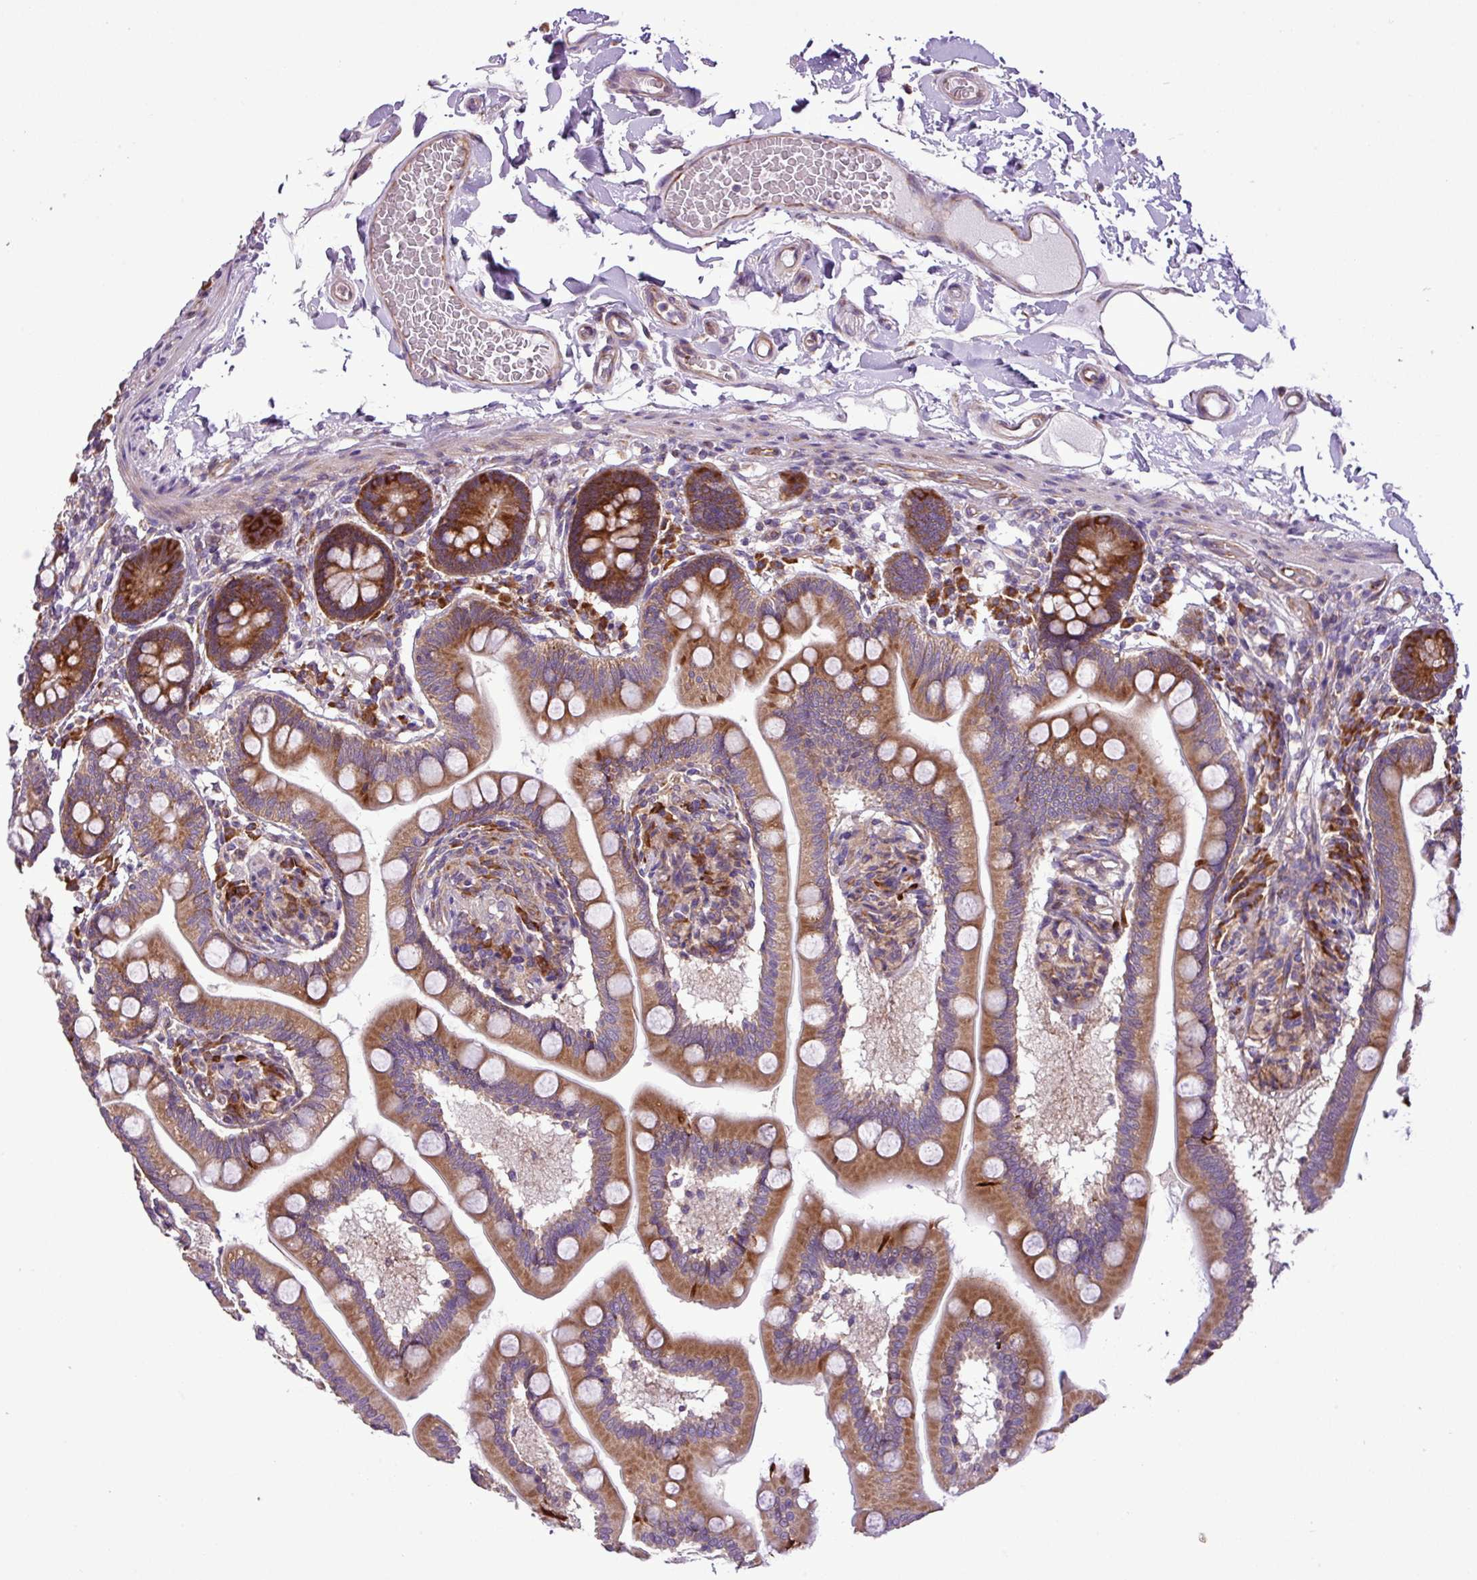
{"staining": {"intensity": "strong", "quantity": ">75%", "location": "cytoplasmic/membranous"}, "tissue": "small intestine", "cell_type": "Glandular cells", "image_type": "normal", "snomed": [{"axis": "morphology", "description": "Normal tissue, NOS"}, {"axis": "topography", "description": "Small intestine"}], "caption": "Strong cytoplasmic/membranous protein expression is appreciated in approximately >75% of glandular cells in small intestine. The staining was performed using DAB to visualize the protein expression in brown, while the nuclei were stained in blue with hematoxylin (Magnification: 20x).", "gene": "RPL13", "patient": {"sex": "female", "age": 64}}